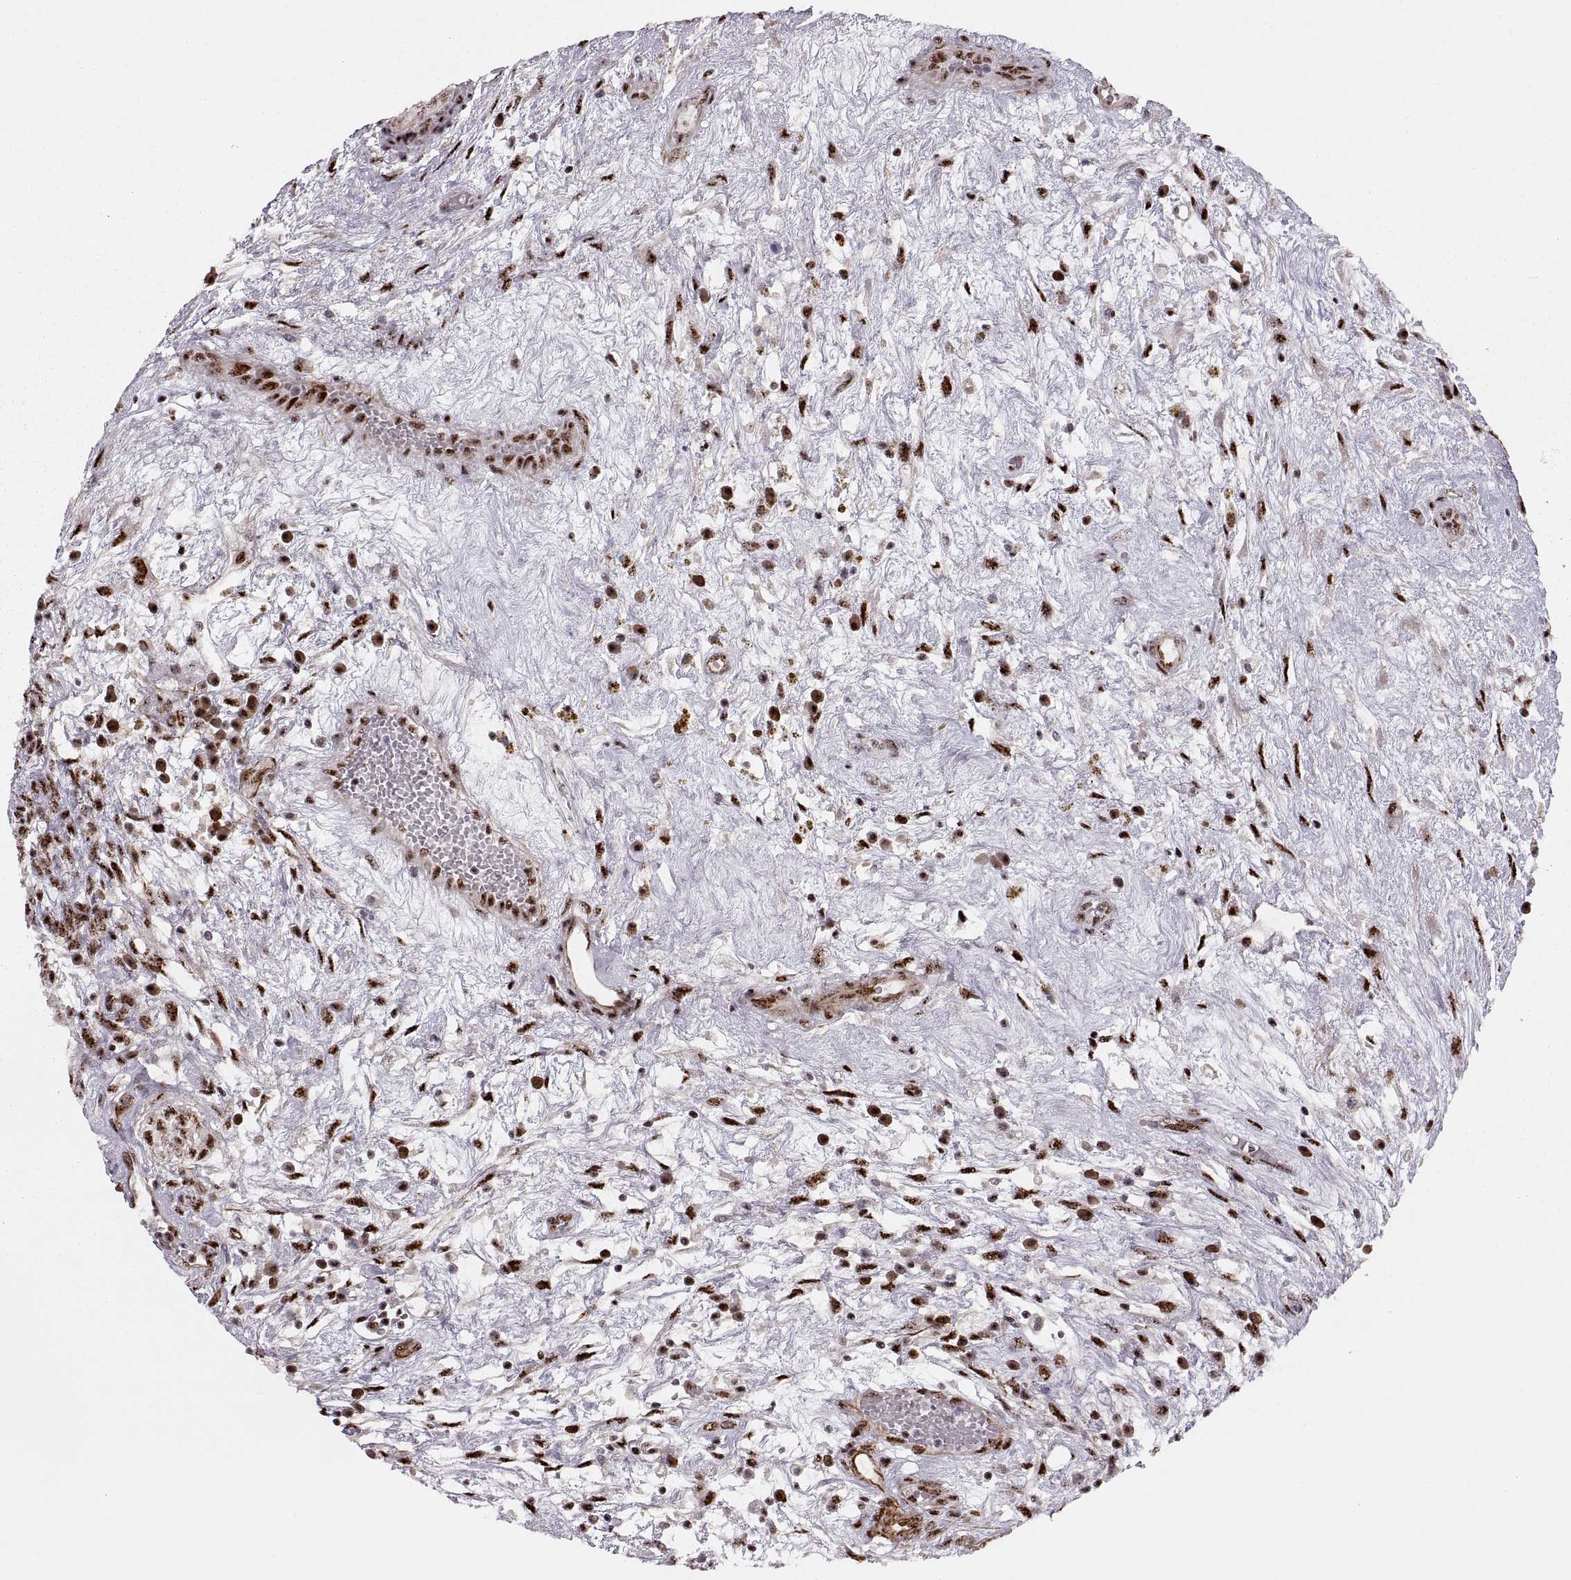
{"staining": {"intensity": "strong", "quantity": ">75%", "location": "nuclear"}, "tissue": "testis cancer", "cell_type": "Tumor cells", "image_type": "cancer", "snomed": [{"axis": "morphology", "description": "Normal tissue, NOS"}, {"axis": "morphology", "description": "Carcinoma, Embryonal, NOS"}, {"axis": "topography", "description": "Testis"}], "caption": "High-power microscopy captured an immunohistochemistry histopathology image of testis embryonal carcinoma, revealing strong nuclear positivity in about >75% of tumor cells. The protein is stained brown, and the nuclei are stained in blue (DAB IHC with brightfield microscopy, high magnification).", "gene": "ZCCHC17", "patient": {"sex": "male", "age": 32}}